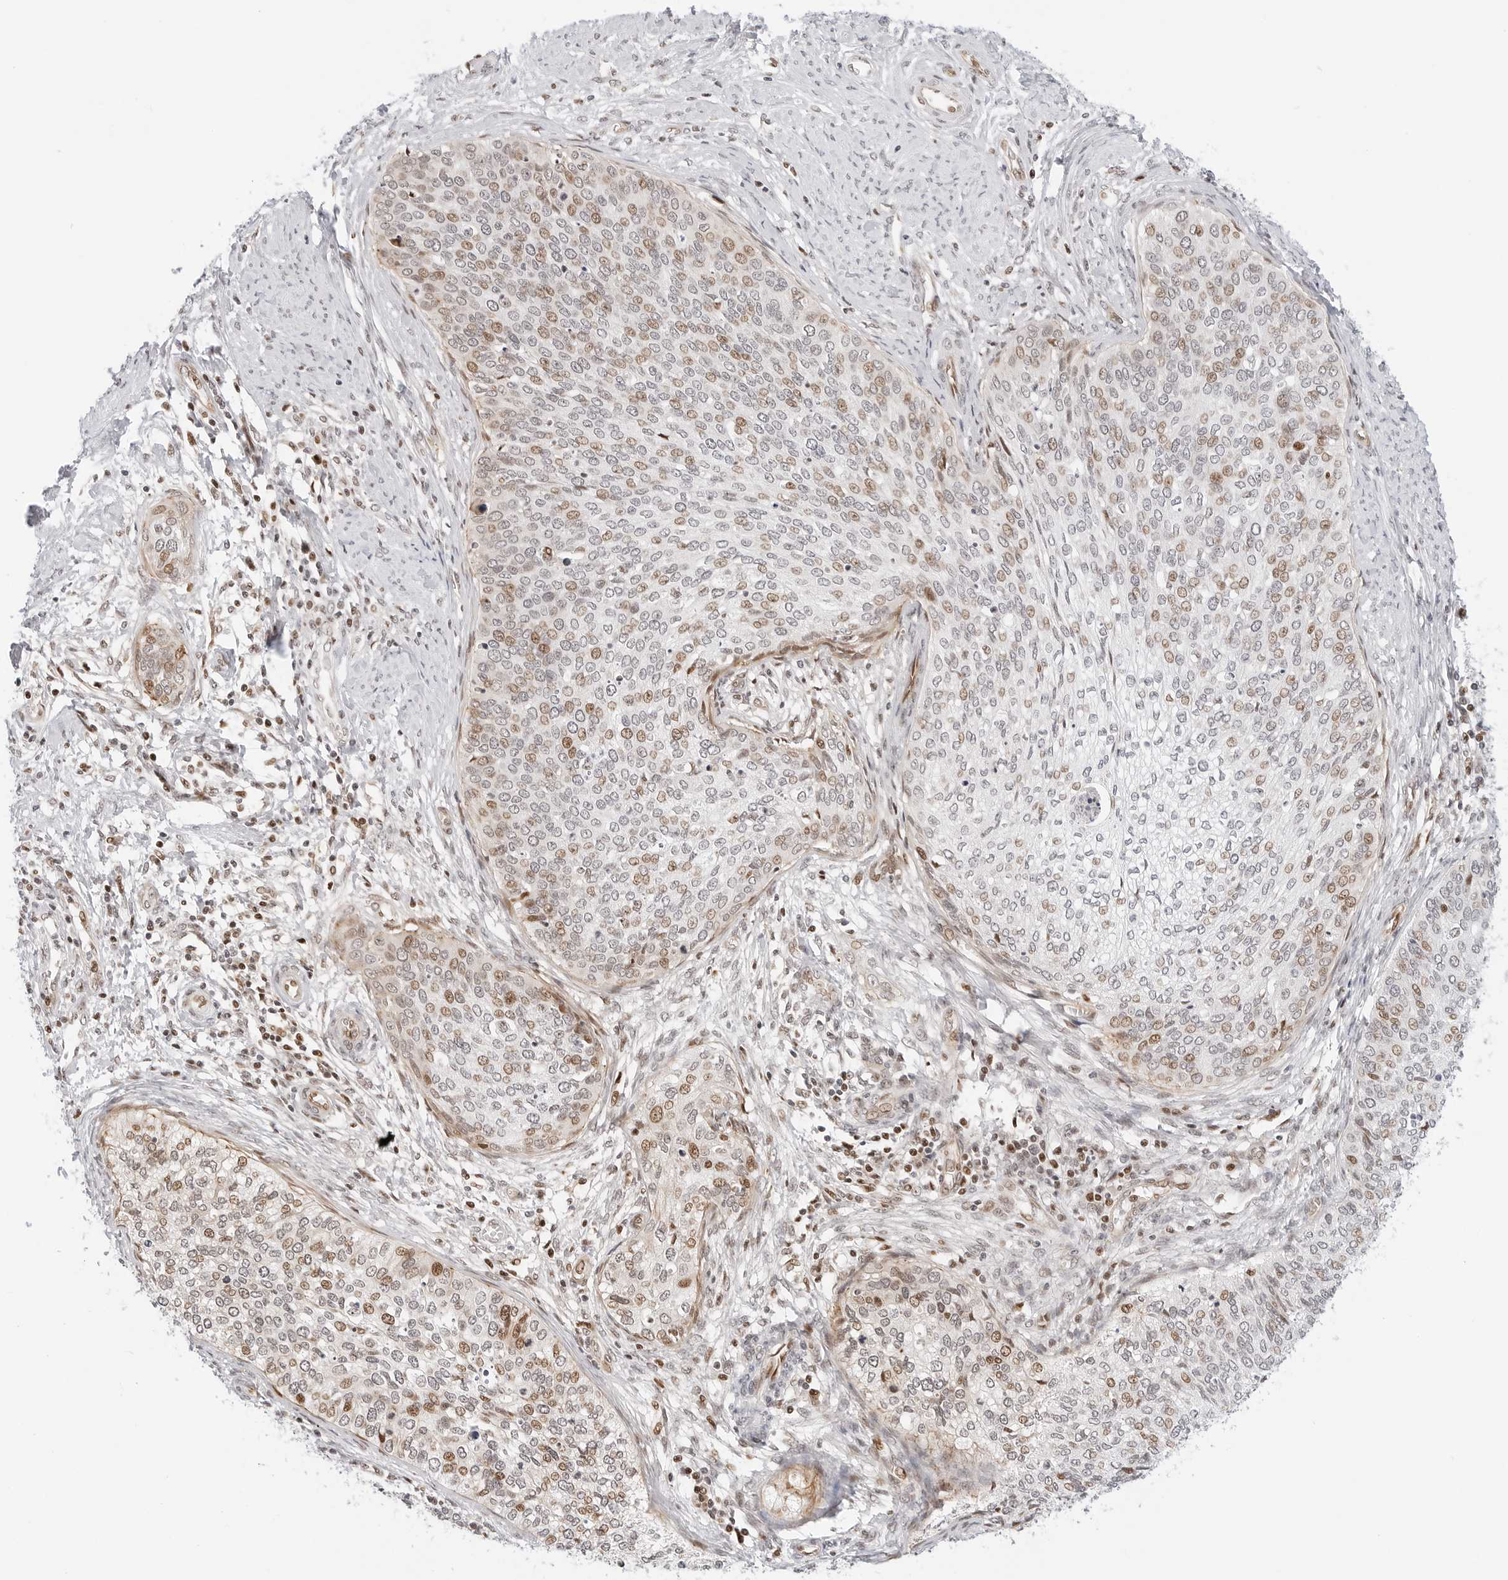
{"staining": {"intensity": "moderate", "quantity": "25%-75%", "location": "nuclear"}, "tissue": "cervical cancer", "cell_type": "Tumor cells", "image_type": "cancer", "snomed": [{"axis": "morphology", "description": "Squamous cell carcinoma, NOS"}, {"axis": "topography", "description": "Cervix"}], "caption": "This is a photomicrograph of IHC staining of cervical squamous cell carcinoma, which shows moderate expression in the nuclear of tumor cells.", "gene": "ZNF613", "patient": {"sex": "female", "age": 37}}